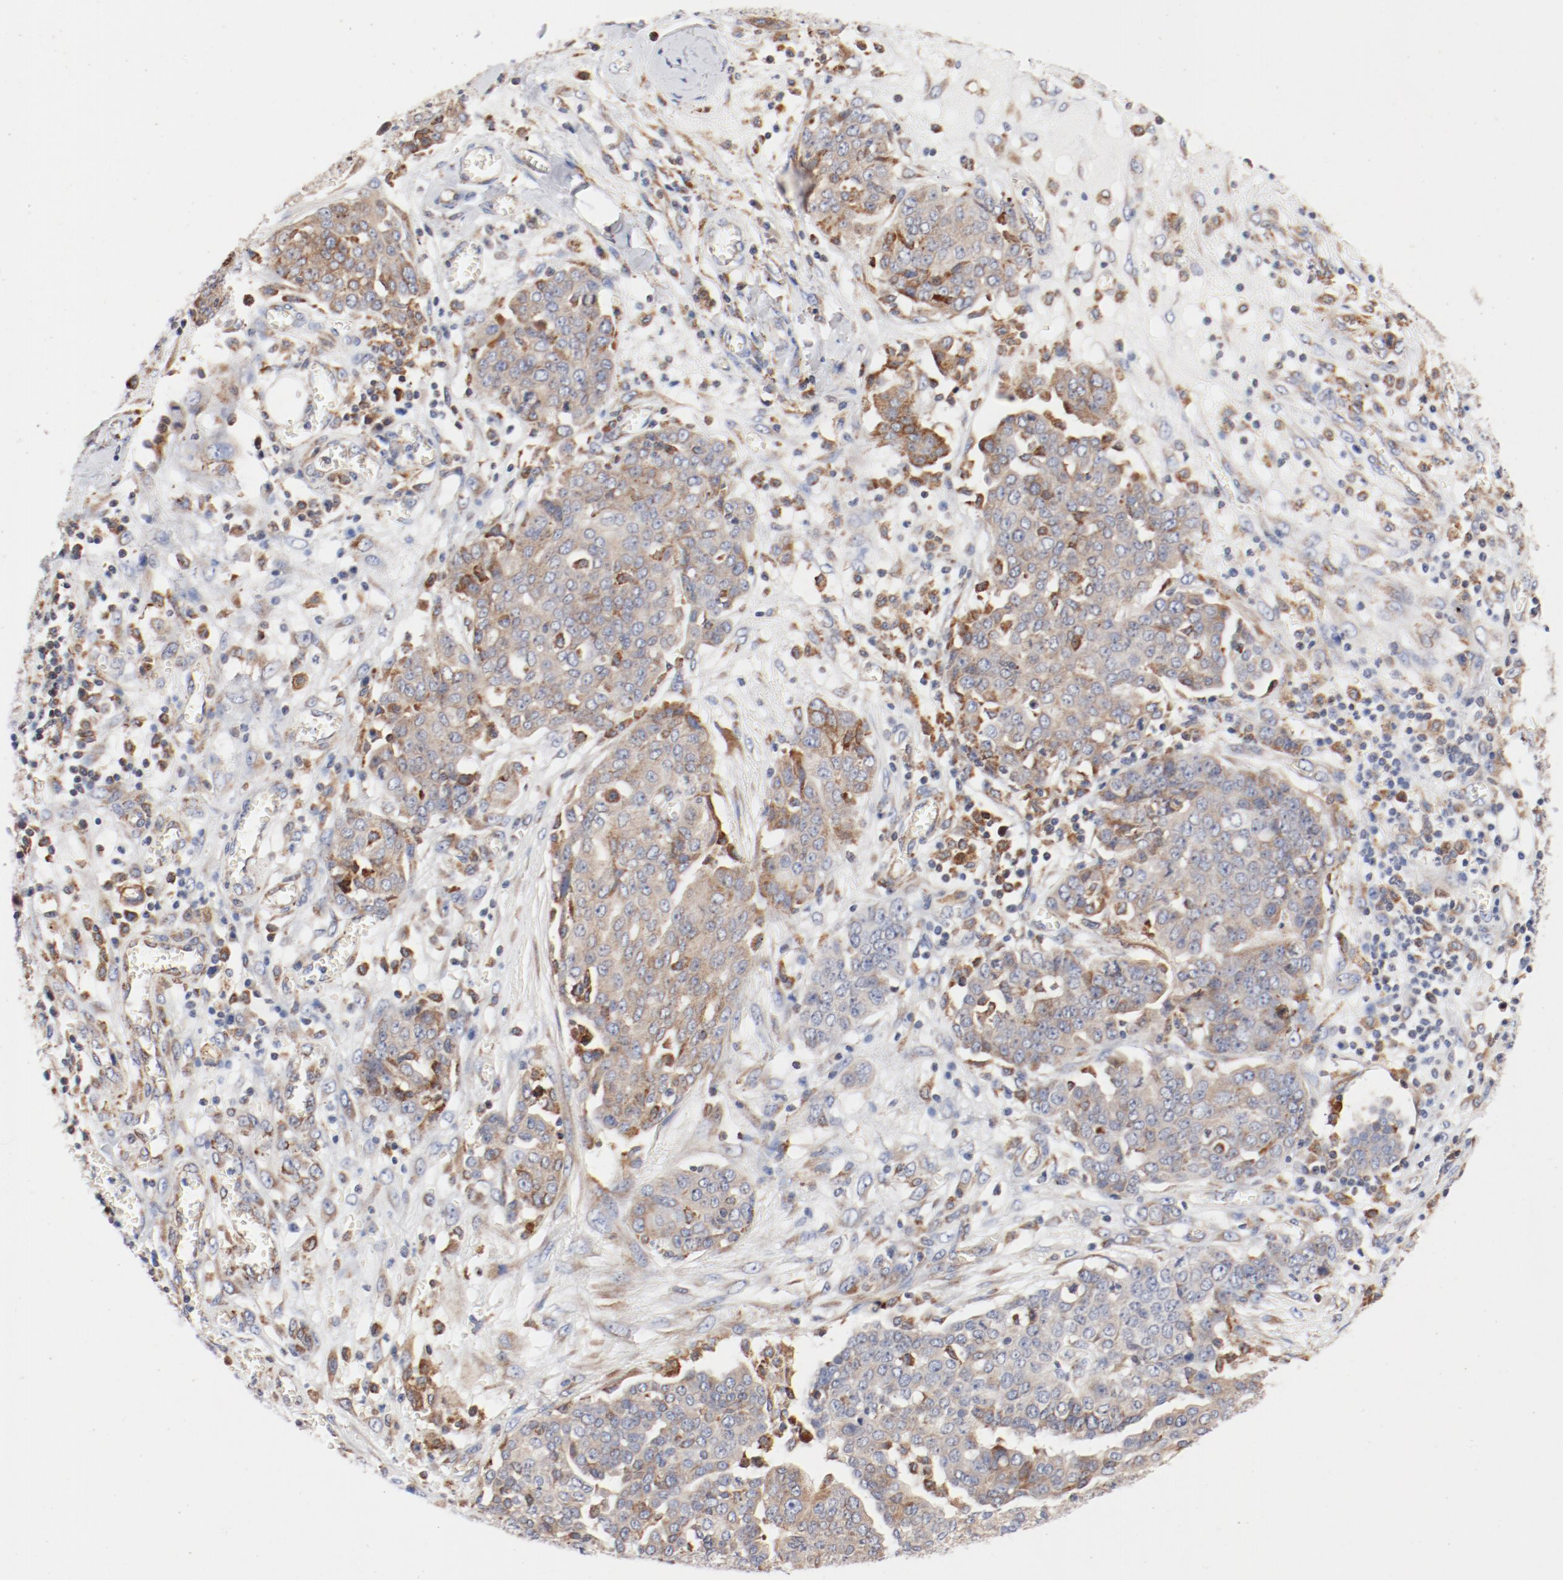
{"staining": {"intensity": "moderate", "quantity": ">75%", "location": "cytoplasmic/membranous"}, "tissue": "ovarian cancer", "cell_type": "Tumor cells", "image_type": "cancer", "snomed": [{"axis": "morphology", "description": "Cystadenocarcinoma, serous, NOS"}, {"axis": "topography", "description": "Soft tissue"}, {"axis": "topography", "description": "Ovary"}], "caption": "Brown immunohistochemical staining in ovarian serous cystadenocarcinoma shows moderate cytoplasmic/membranous positivity in about >75% of tumor cells.", "gene": "PDPK1", "patient": {"sex": "female", "age": 57}}